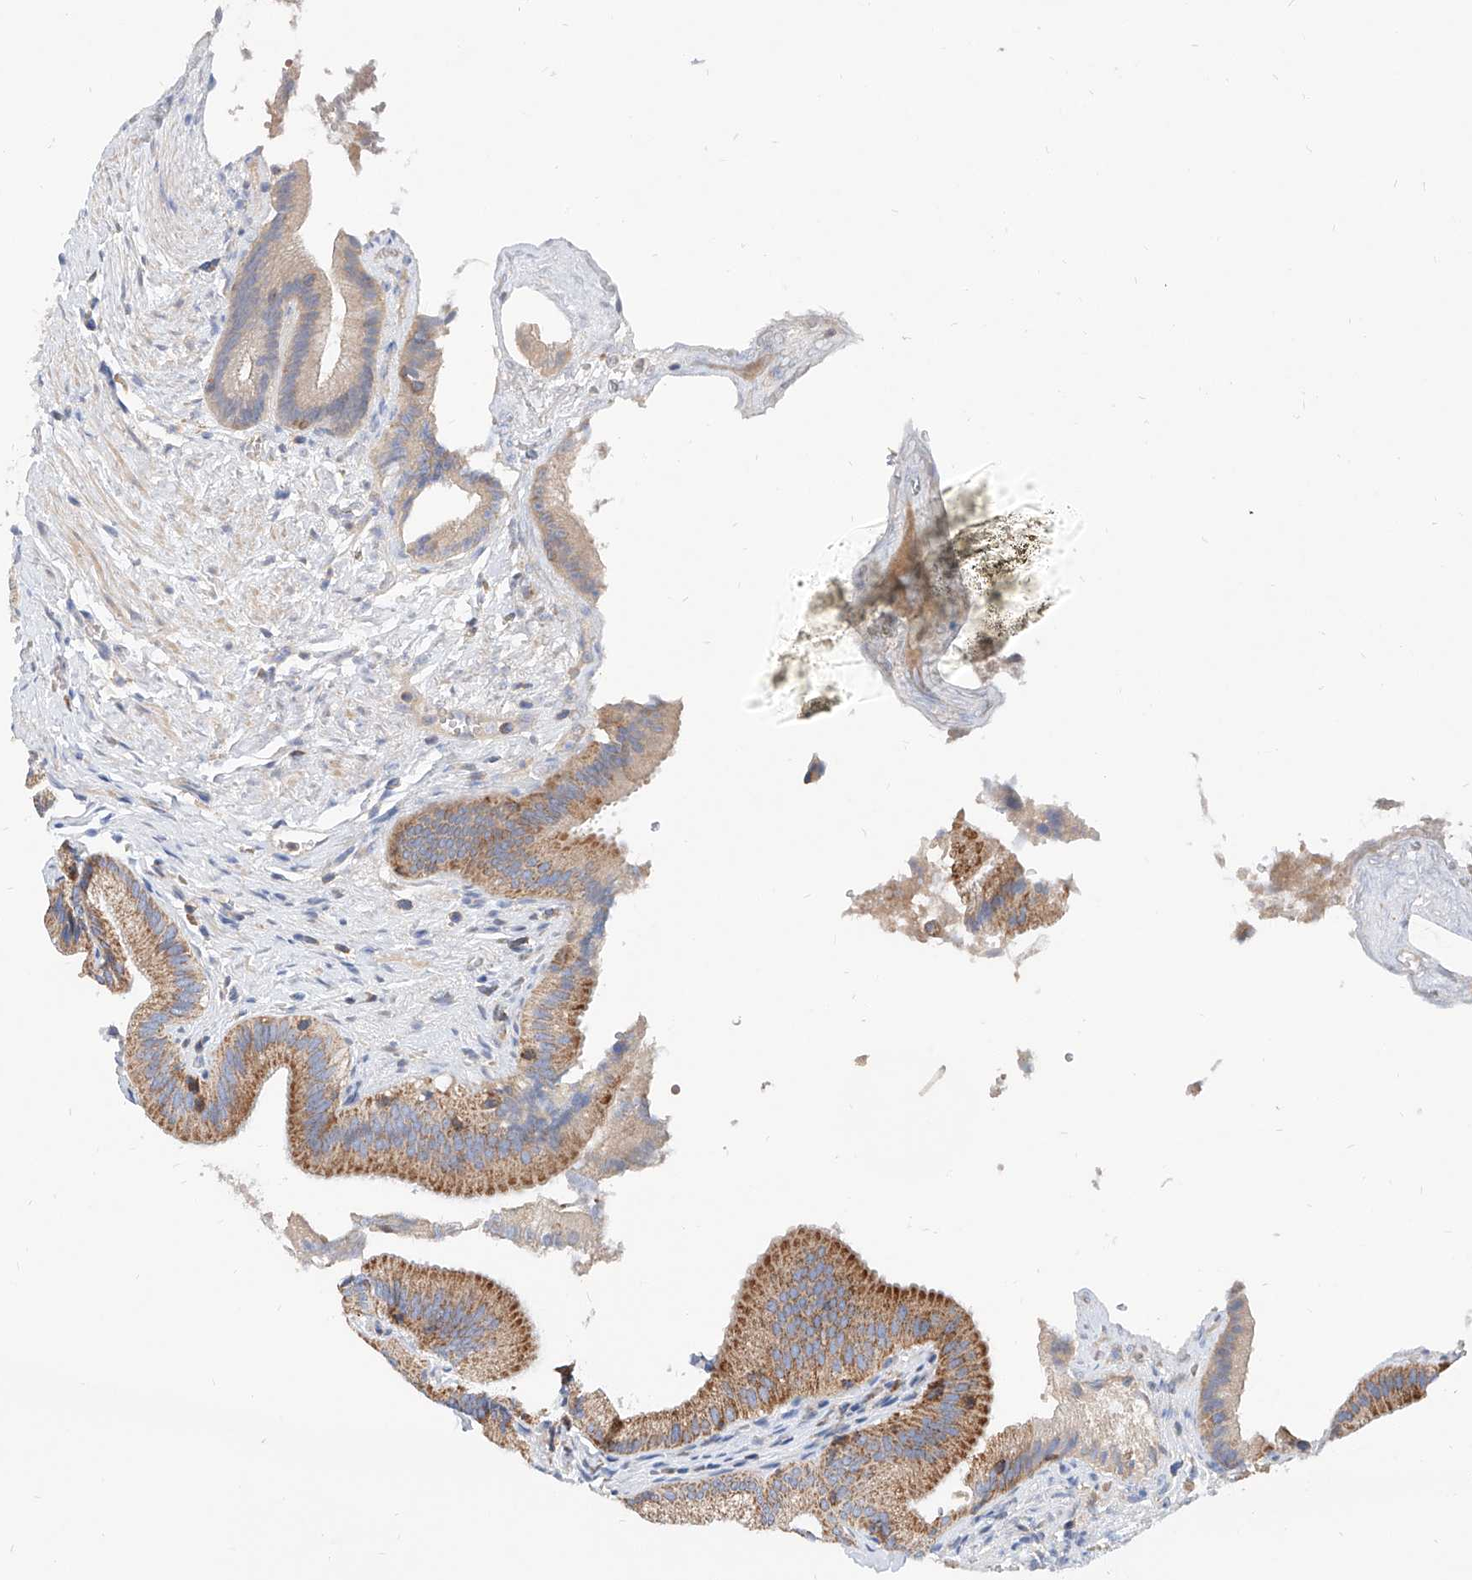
{"staining": {"intensity": "moderate", "quantity": ">75%", "location": "cytoplasmic/membranous"}, "tissue": "gallbladder", "cell_type": "Glandular cells", "image_type": "normal", "snomed": [{"axis": "morphology", "description": "Normal tissue, NOS"}, {"axis": "topography", "description": "Gallbladder"}], "caption": "Protein expression analysis of benign human gallbladder reveals moderate cytoplasmic/membranous staining in approximately >75% of glandular cells. (IHC, brightfield microscopy, high magnification).", "gene": "CPNE5", "patient": {"sex": "male", "age": 55}}